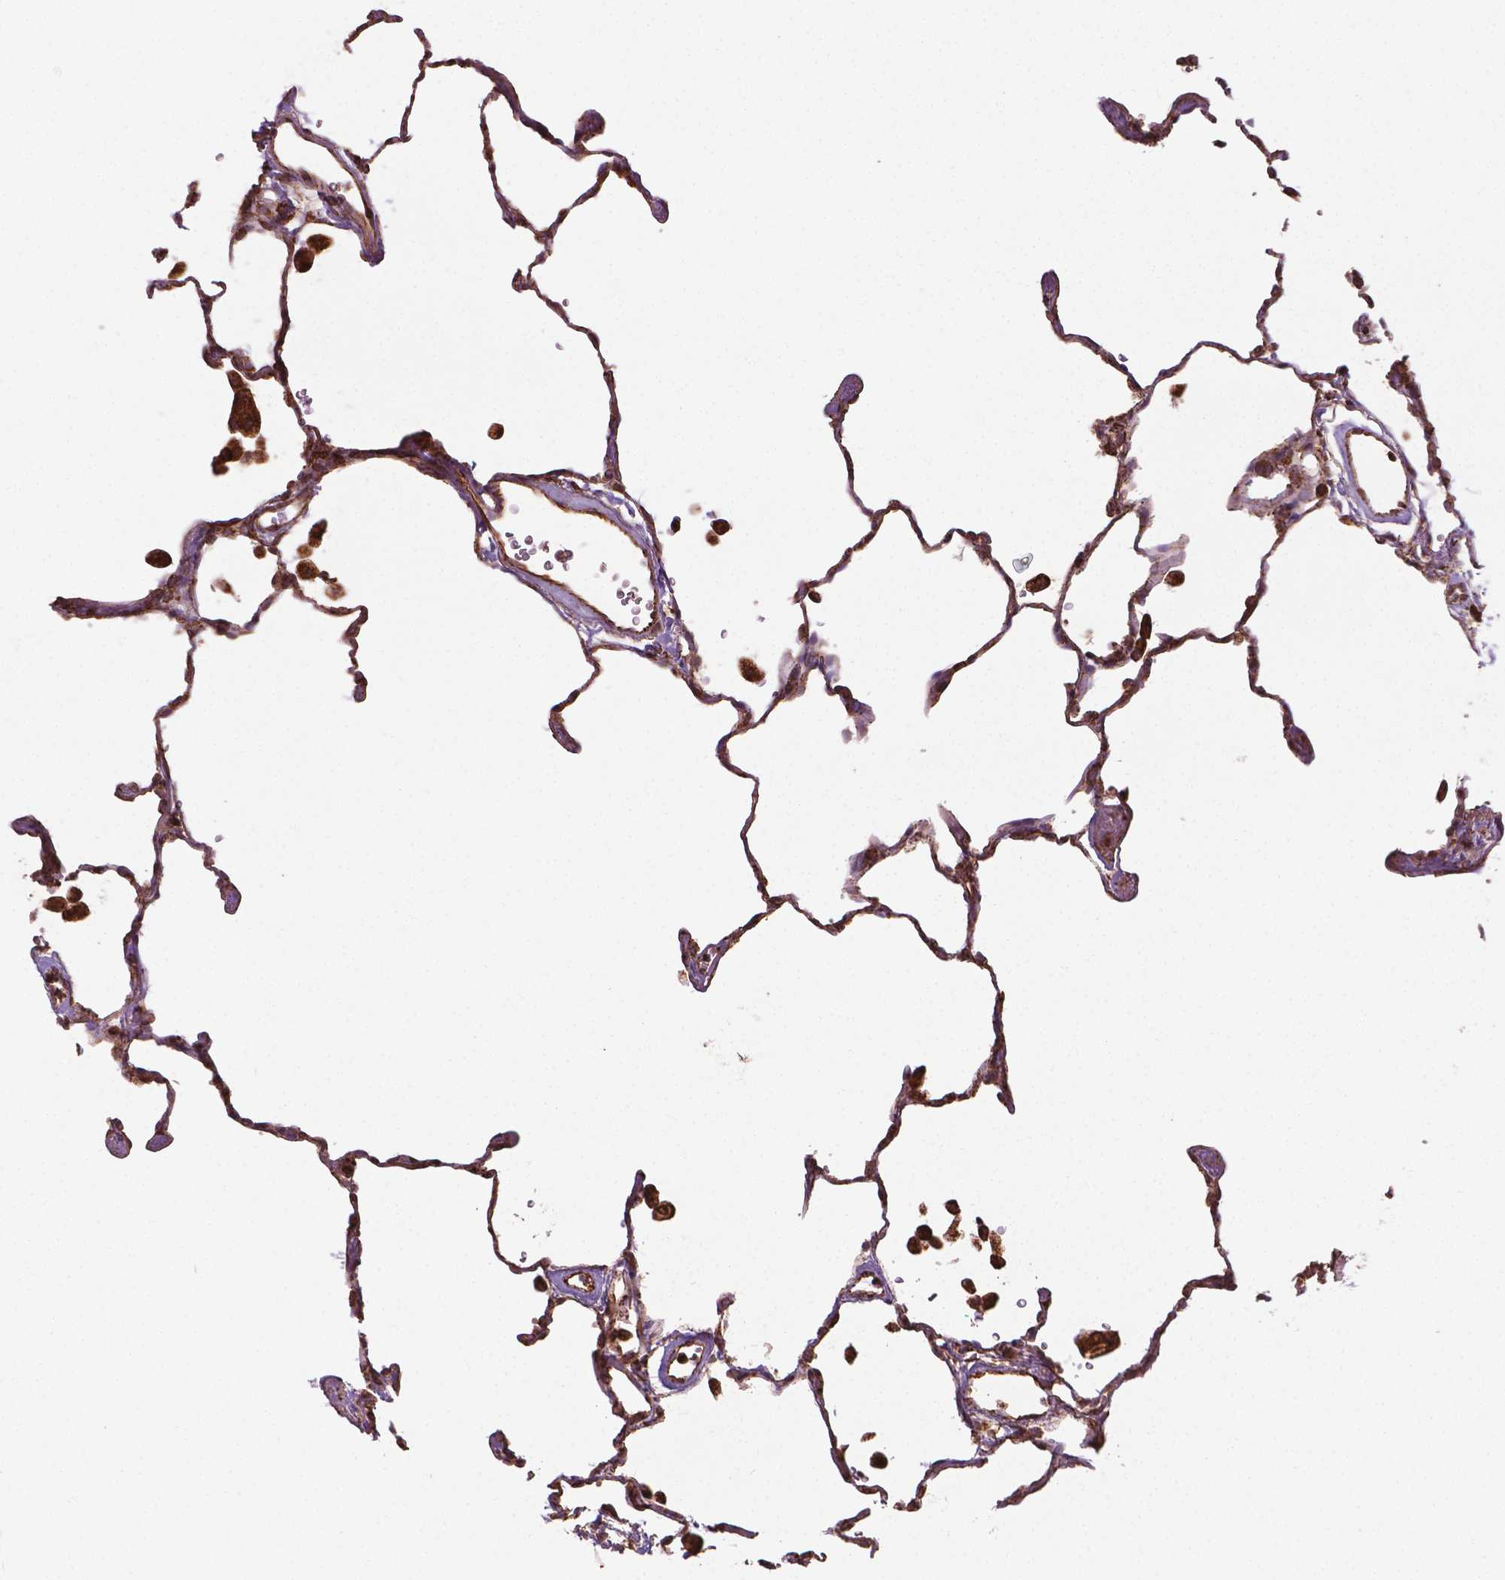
{"staining": {"intensity": "moderate", "quantity": ">75%", "location": "cytoplasmic/membranous"}, "tissue": "lung", "cell_type": "Alveolar cells", "image_type": "normal", "snomed": [{"axis": "morphology", "description": "Normal tissue, NOS"}, {"axis": "topography", "description": "Lung"}], "caption": "This histopathology image shows immunohistochemistry staining of benign human lung, with medium moderate cytoplasmic/membranous positivity in about >75% of alveolar cells.", "gene": "HS3ST3A1", "patient": {"sex": "female", "age": 47}}